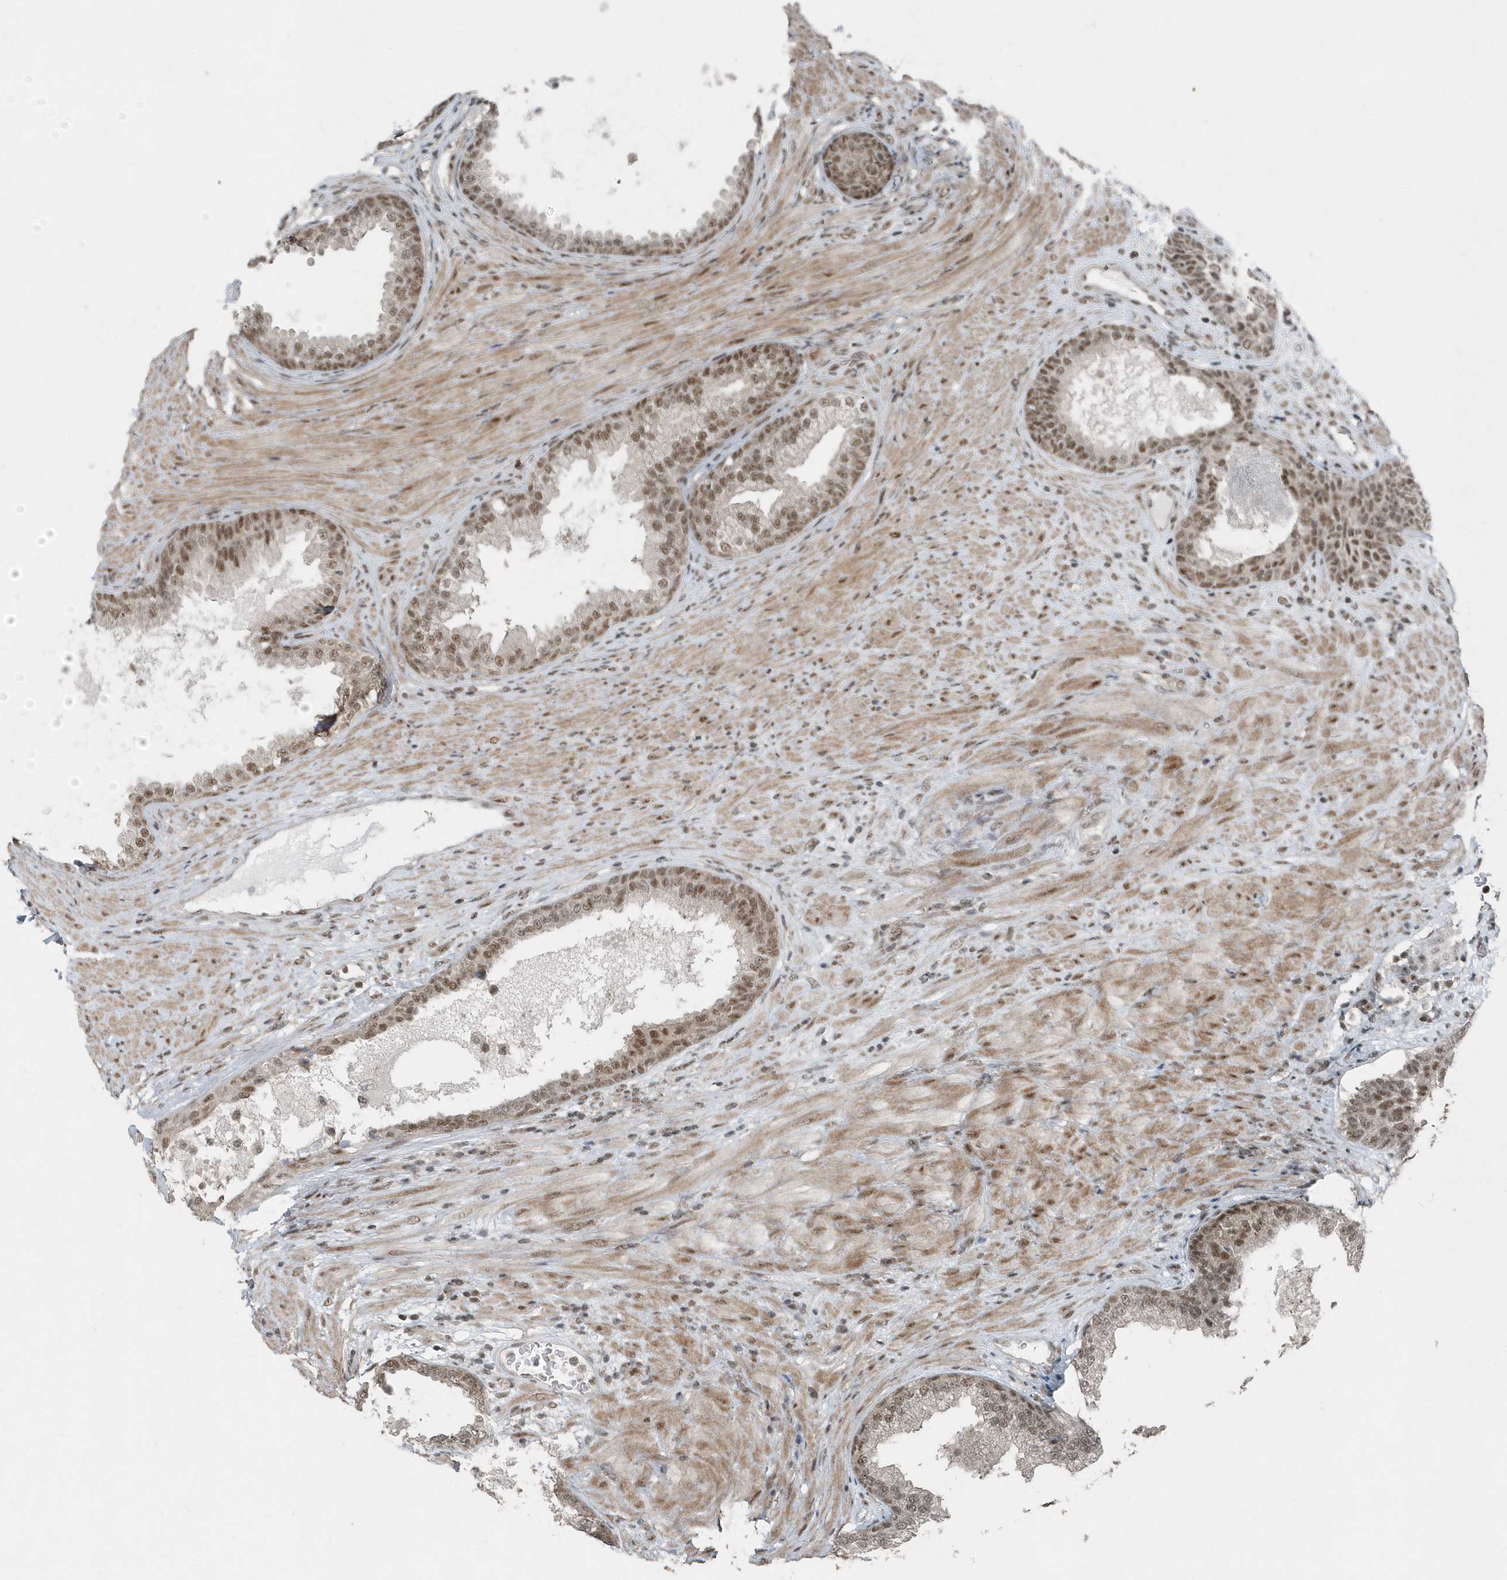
{"staining": {"intensity": "moderate", "quantity": ">75%", "location": "nuclear"}, "tissue": "prostate", "cell_type": "Glandular cells", "image_type": "normal", "snomed": [{"axis": "morphology", "description": "Normal tissue, NOS"}, {"axis": "topography", "description": "Prostate"}], "caption": "This micrograph shows immunohistochemistry (IHC) staining of unremarkable human prostate, with medium moderate nuclear positivity in approximately >75% of glandular cells.", "gene": "YTHDC1", "patient": {"sex": "male", "age": 76}}